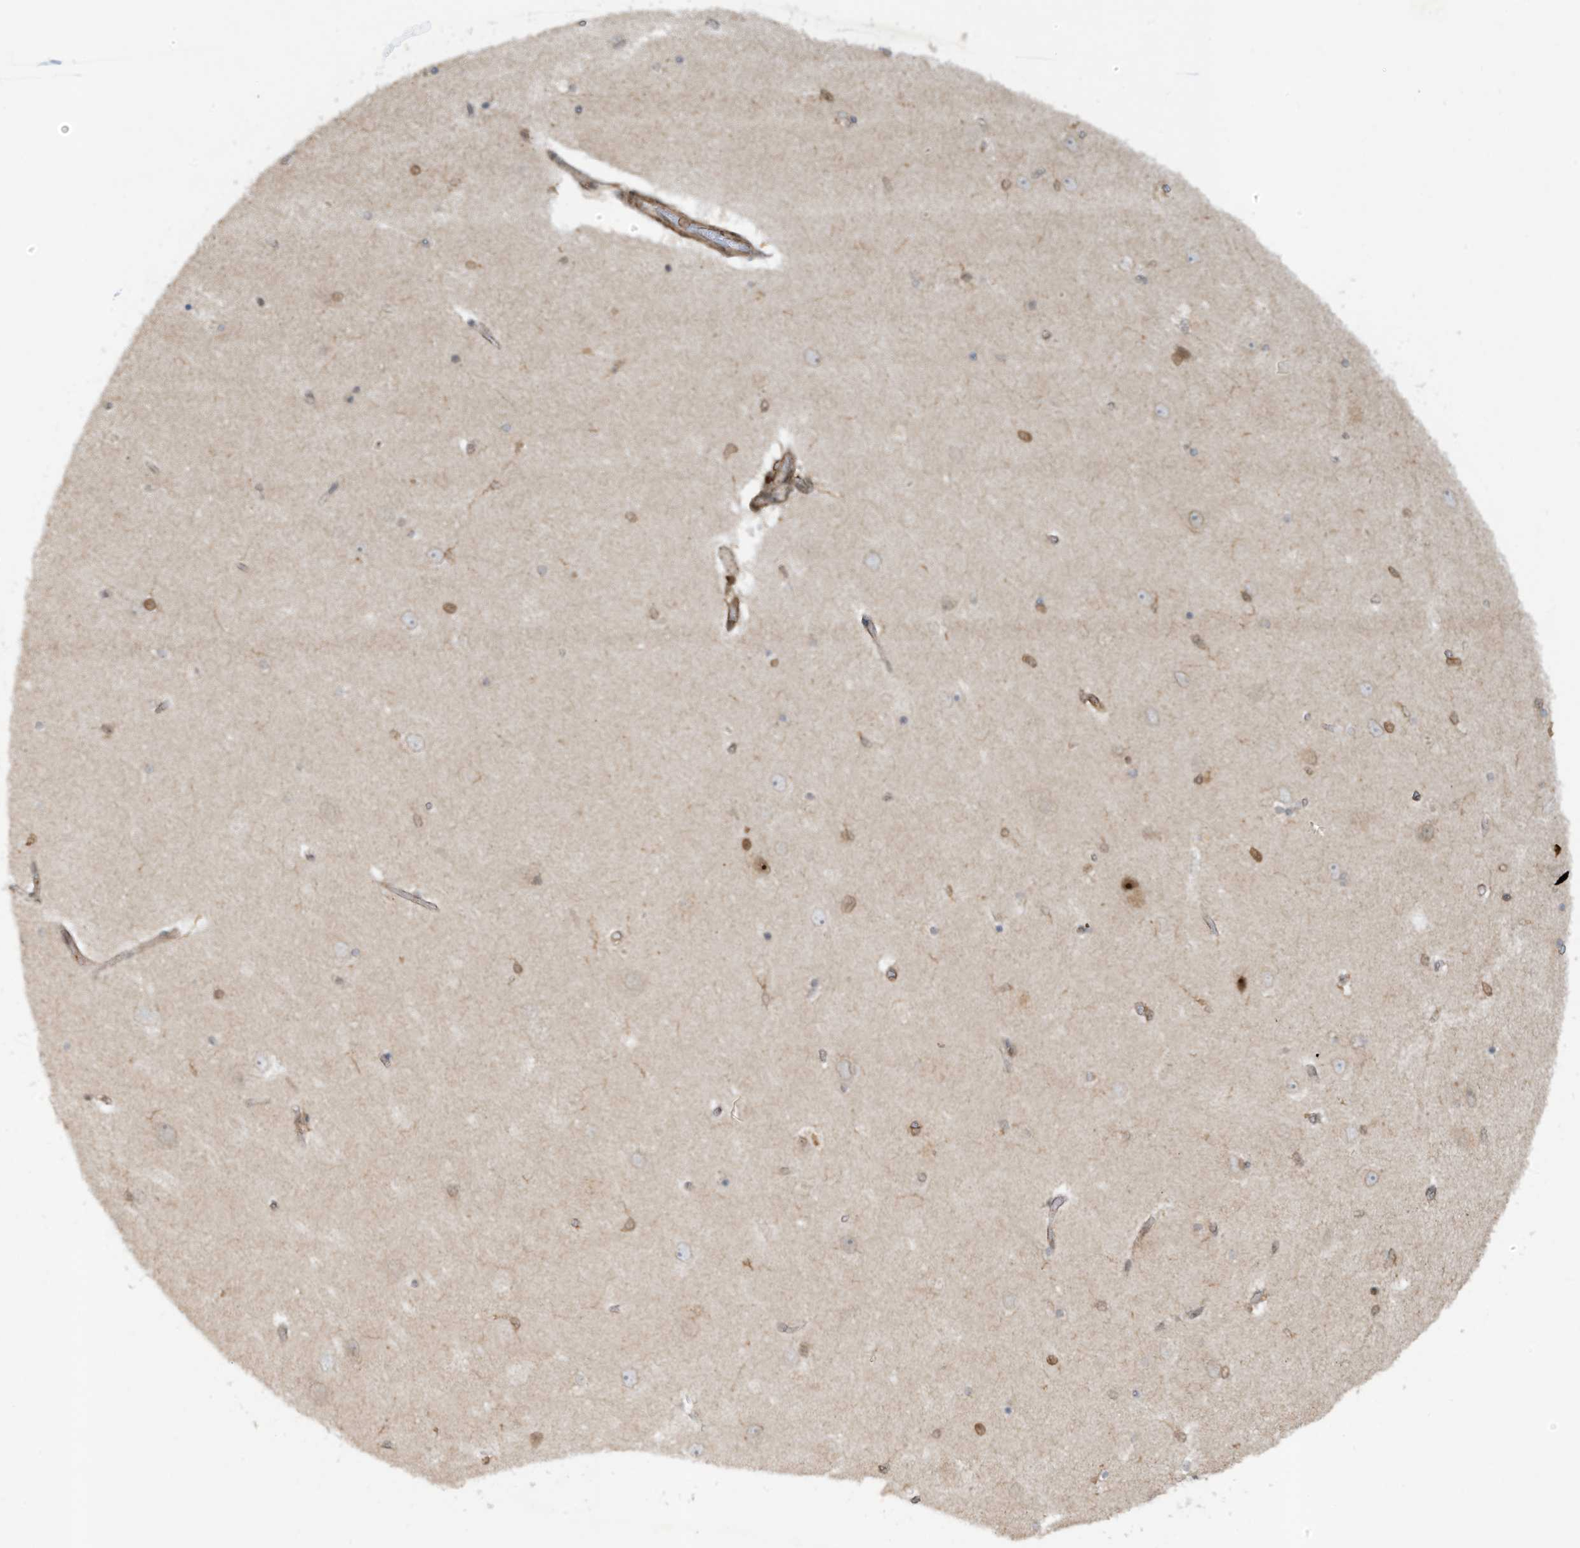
{"staining": {"intensity": "moderate", "quantity": "25%-75%", "location": "nuclear"}, "tissue": "hippocampus", "cell_type": "Glial cells", "image_type": "normal", "snomed": [{"axis": "morphology", "description": "Normal tissue, NOS"}, {"axis": "topography", "description": "Hippocampus"}], "caption": "This is a histology image of immunohistochemistry staining of unremarkable hippocampus, which shows moderate staining in the nuclear of glial cells.", "gene": "REPIN1", "patient": {"sex": "female", "age": 54}}